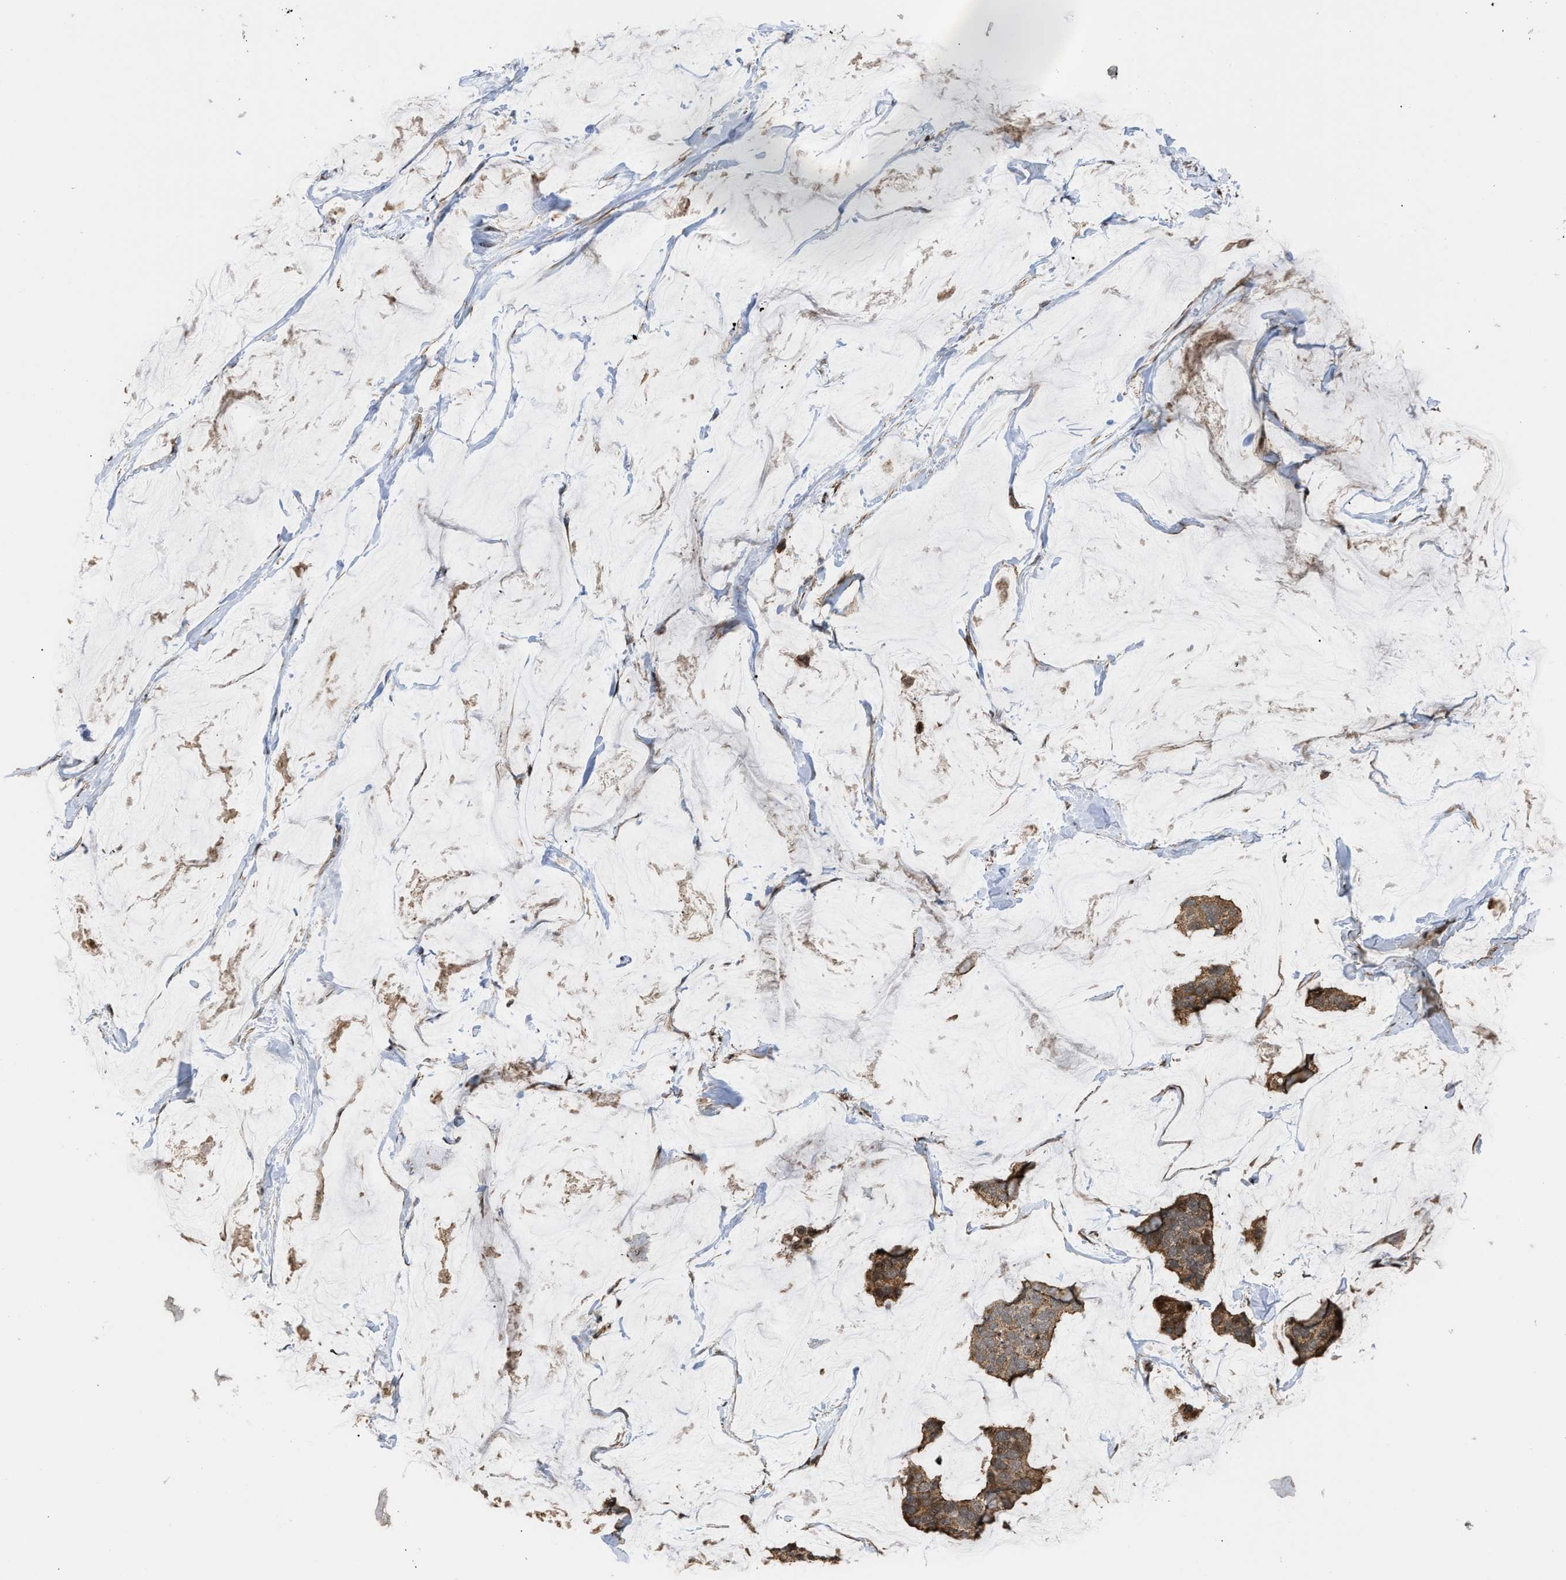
{"staining": {"intensity": "moderate", "quantity": ">75%", "location": "cytoplasmic/membranous"}, "tissue": "breast cancer", "cell_type": "Tumor cells", "image_type": "cancer", "snomed": [{"axis": "morphology", "description": "Normal tissue, NOS"}, {"axis": "morphology", "description": "Duct carcinoma"}, {"axis": "topography", "description": "Breast"}], "caption": "Protein expression analysis of human invasive ductal carcinoma (breast) reveals moderate cytoplasmic/membranous staining in approximately >75% of tumor cells.", "gene": "STAU2", "patient": {"sex": "female", "age": 50}}